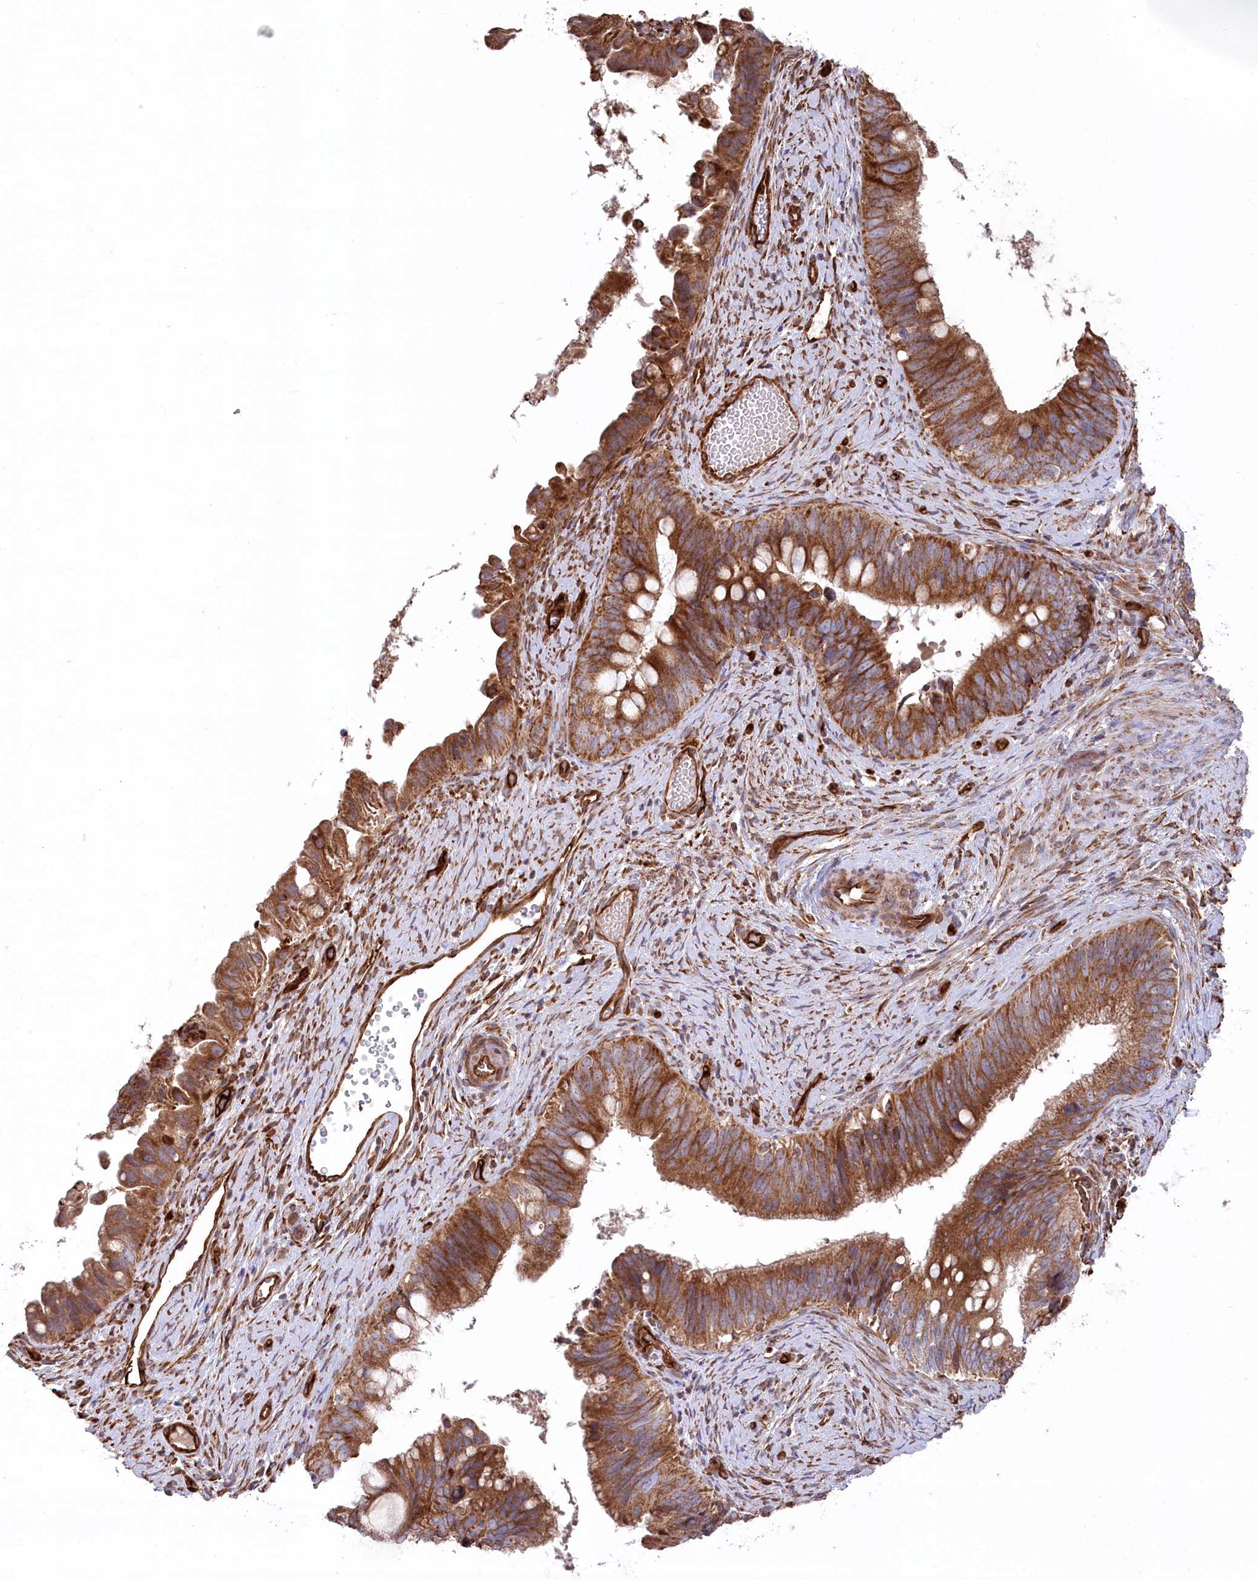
{"staining": {"intensity": "strong", "quantity": ">75%", "location": "cytoplasmic/membranous"}, "tissue": "cervical cancer", "cell_type": "Tumor cells", "image_type": "cancer", "snomed": [{"axis": "morphology", "description": "Adenocarcinoma, NOS"}, {"axis": "topography", "description": "Cervix"}], "caption": "Immunohistochemistry (DAB (3,3'-diaminobenzidine)) staining of cervical adenocarcinoma exhibits strong cytoplasmic/membranous protein staining in about >75% of tumor cells.", "gene": "MTPAP", "patient": {"sex": "female", "age": 42}}